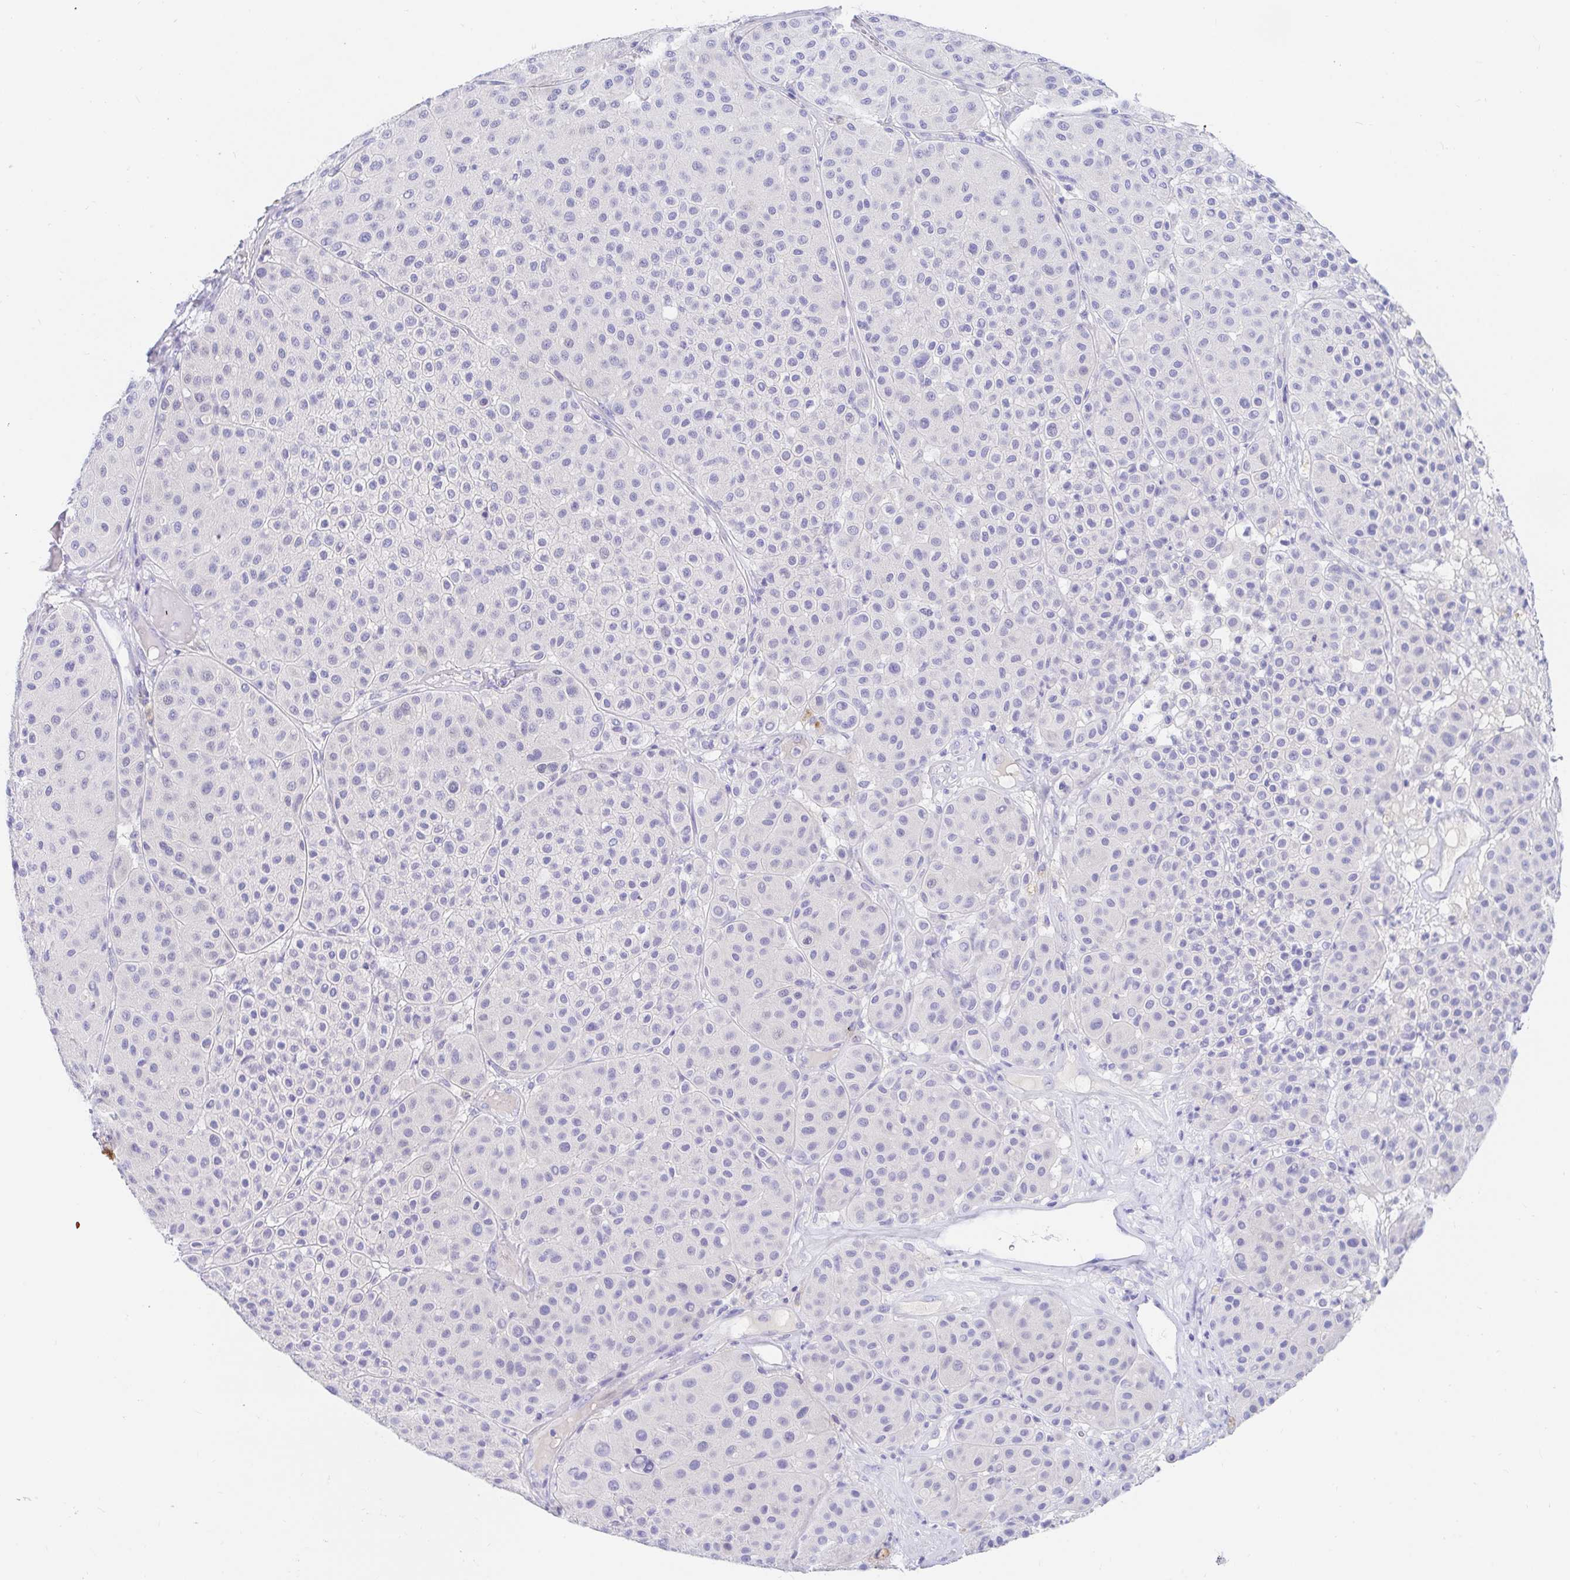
{"staining": {"intensity": "negative", "quantity": "none", "location": "none"}, "tissue": "melanoma", "cell_type": "Tumor cells", "image_type": "cancer", "snomed": [{"axis": "morphology", "description": "Malignant melanoma, Metastatic site"}, {"axis": "topography", "description": "Smooth muscle"}], "caption": "A micrograph of human melanoma is negative for staining in tumor cells.", "gene": "NR2E1", "patient": {"sex": "male", "age": 41}}